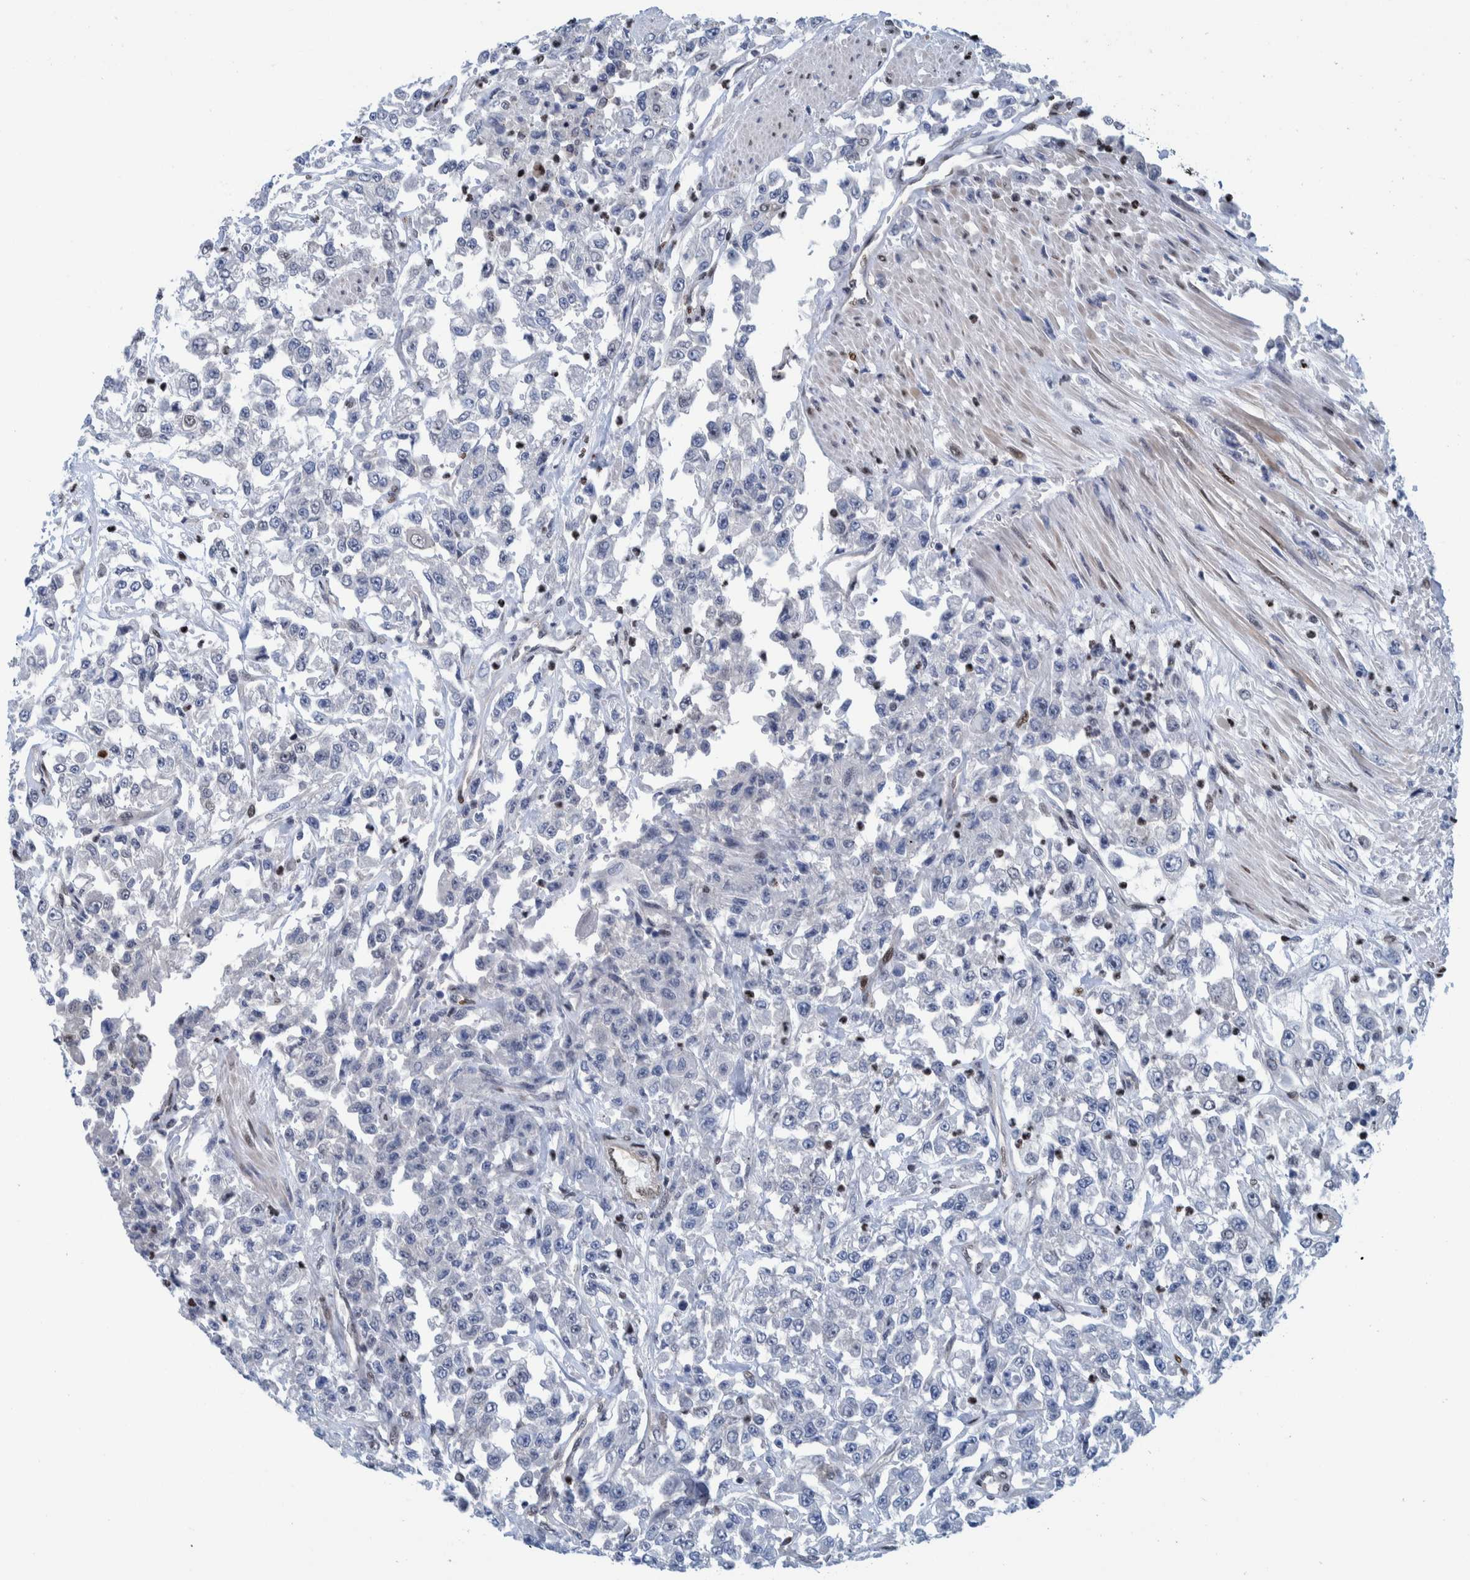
{"staining": {"intensity": "negative", "quantity": "none", "location": "none"}, "tissue": "urothelial cancer", "cell_type": "Tumor cells", "image_type": "cancer", "snomed": [{"axis": "morphology", "description": "Urothelial carcinoma, High grade"}, {"axis": "topography", "description": "Urinary bladder"}], "caption": "Histopathology image shows no significant protein staining in tumor cells of urothelial cancer.", "gene": "HEATR9", "patient": {"sex": "male", "age": 46}}